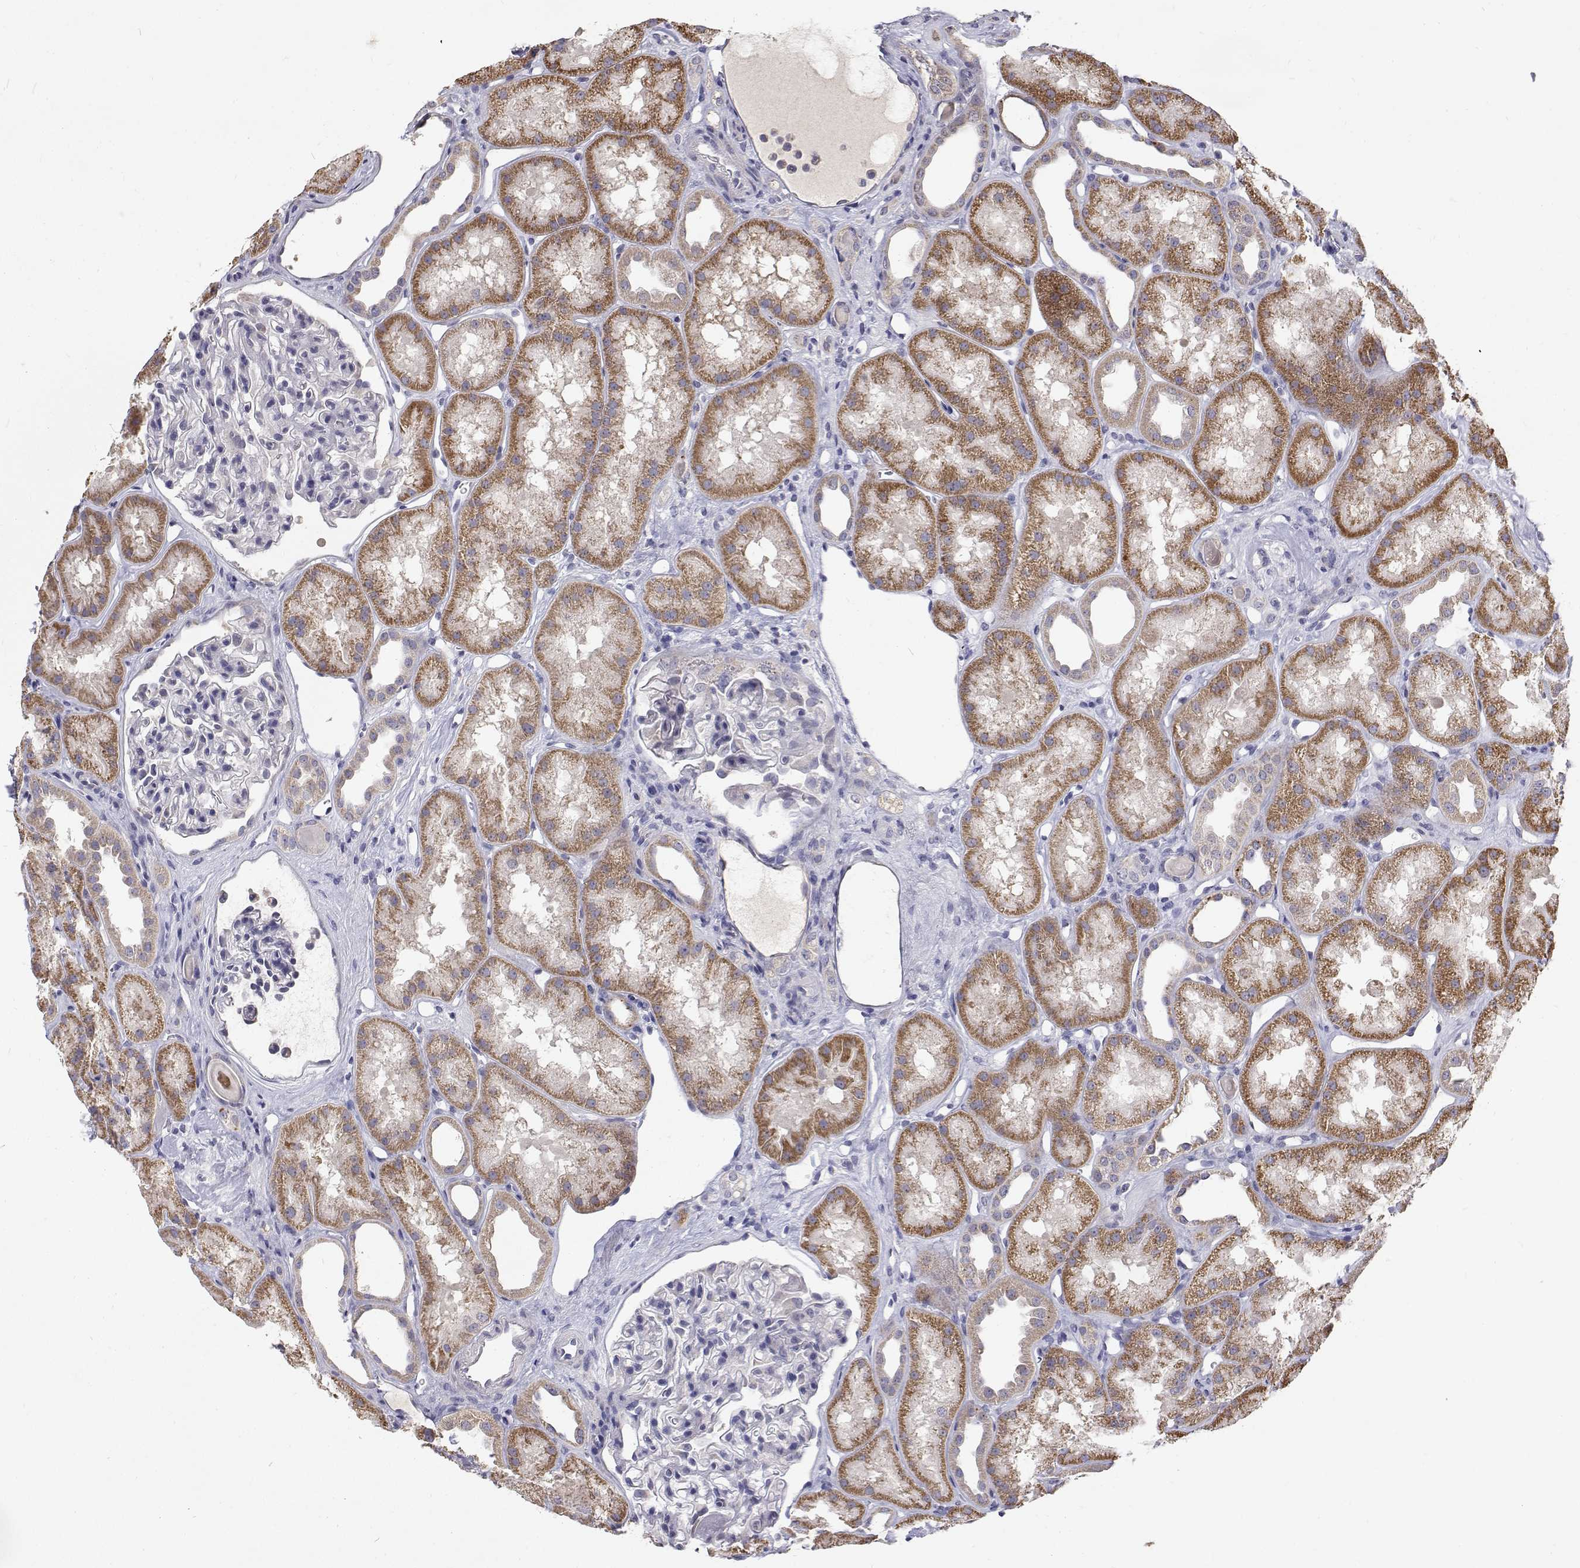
{"staining": {"intensity": "negative", "quantity": "none", "location": "none"}, "tissue": "kidney", "cell_type": "Cells in glomeruli", "image_type": "normal", "snomed": [{"axis": "morphology", "description": "Normal tissue, NOS"}, {"axis": "topography", "description": "Kidney"}], "caption": "Immunohistochemistry micrograph of unremarkable kidney: kidney stained with DAB (3,3'-diaminobenzidine) shows no significant protein staining in cells in glomeruli.", "gene": "TRIM60", "patient": {"sex": "male", "age": 61}}